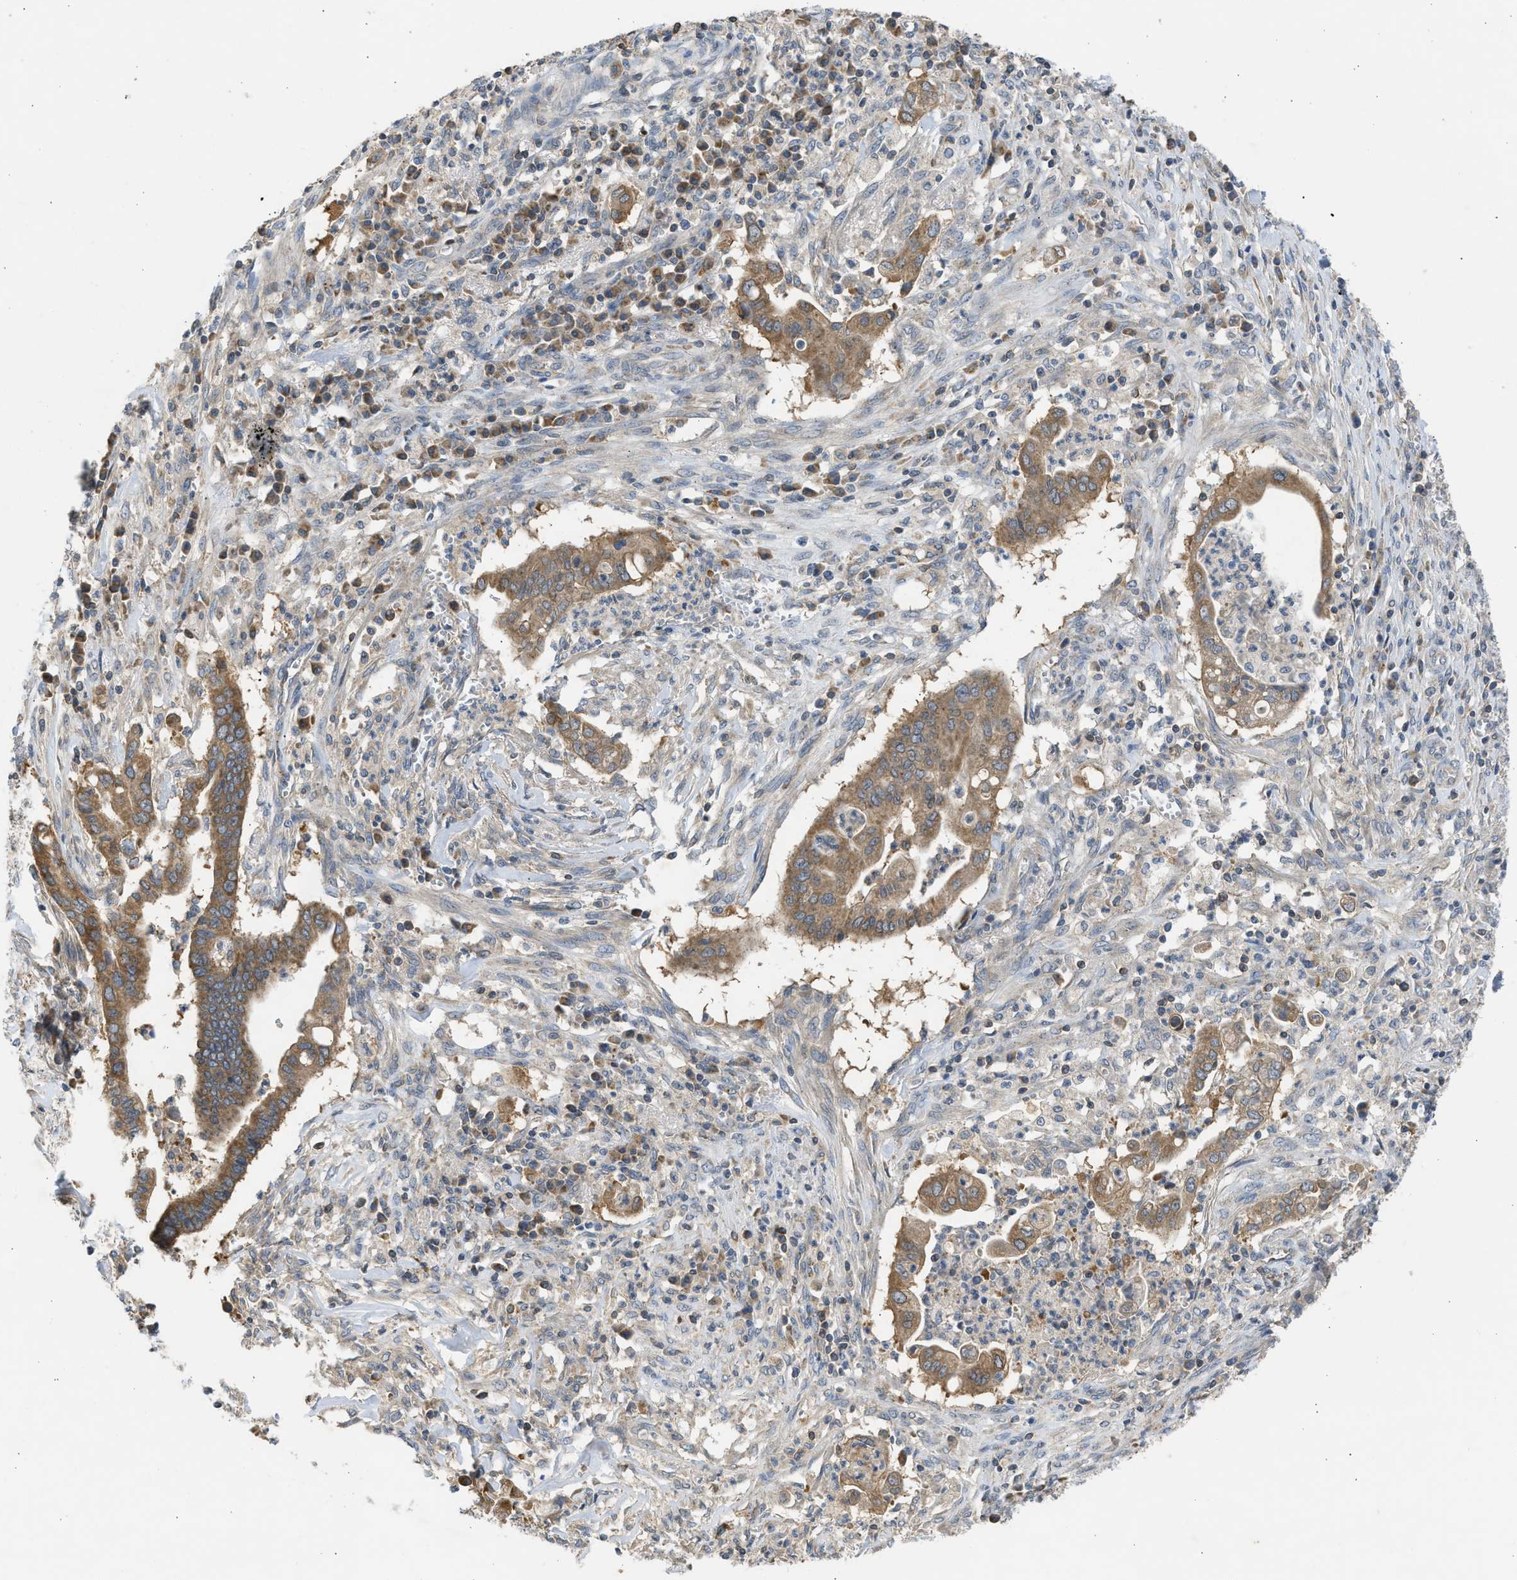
{"staining": {"intensity": "moderate", "quantity": ">75%", "location": "cytoplasmic/membranous"}, "tissue": "cervical cancer", "cell_type": "Tumor cells", "image_type": "cancer", "snomed": [{"axis": "morphology", "description": "Adenocarcinoma, NOS"}, {"axis": "topography", "description": "Cervix"}], "caption": "IHC of cervical cancer demonstrates medium levels of moderate cytoplasmic/membranous staining in about >75% of tumor cells. Using DAB (brown) and hematoxylin (blue) stains, captured at high magnification using brightfield microscopy.", "gene": "CYP1A1", "patient": {"sex": "female", "age": 44}}